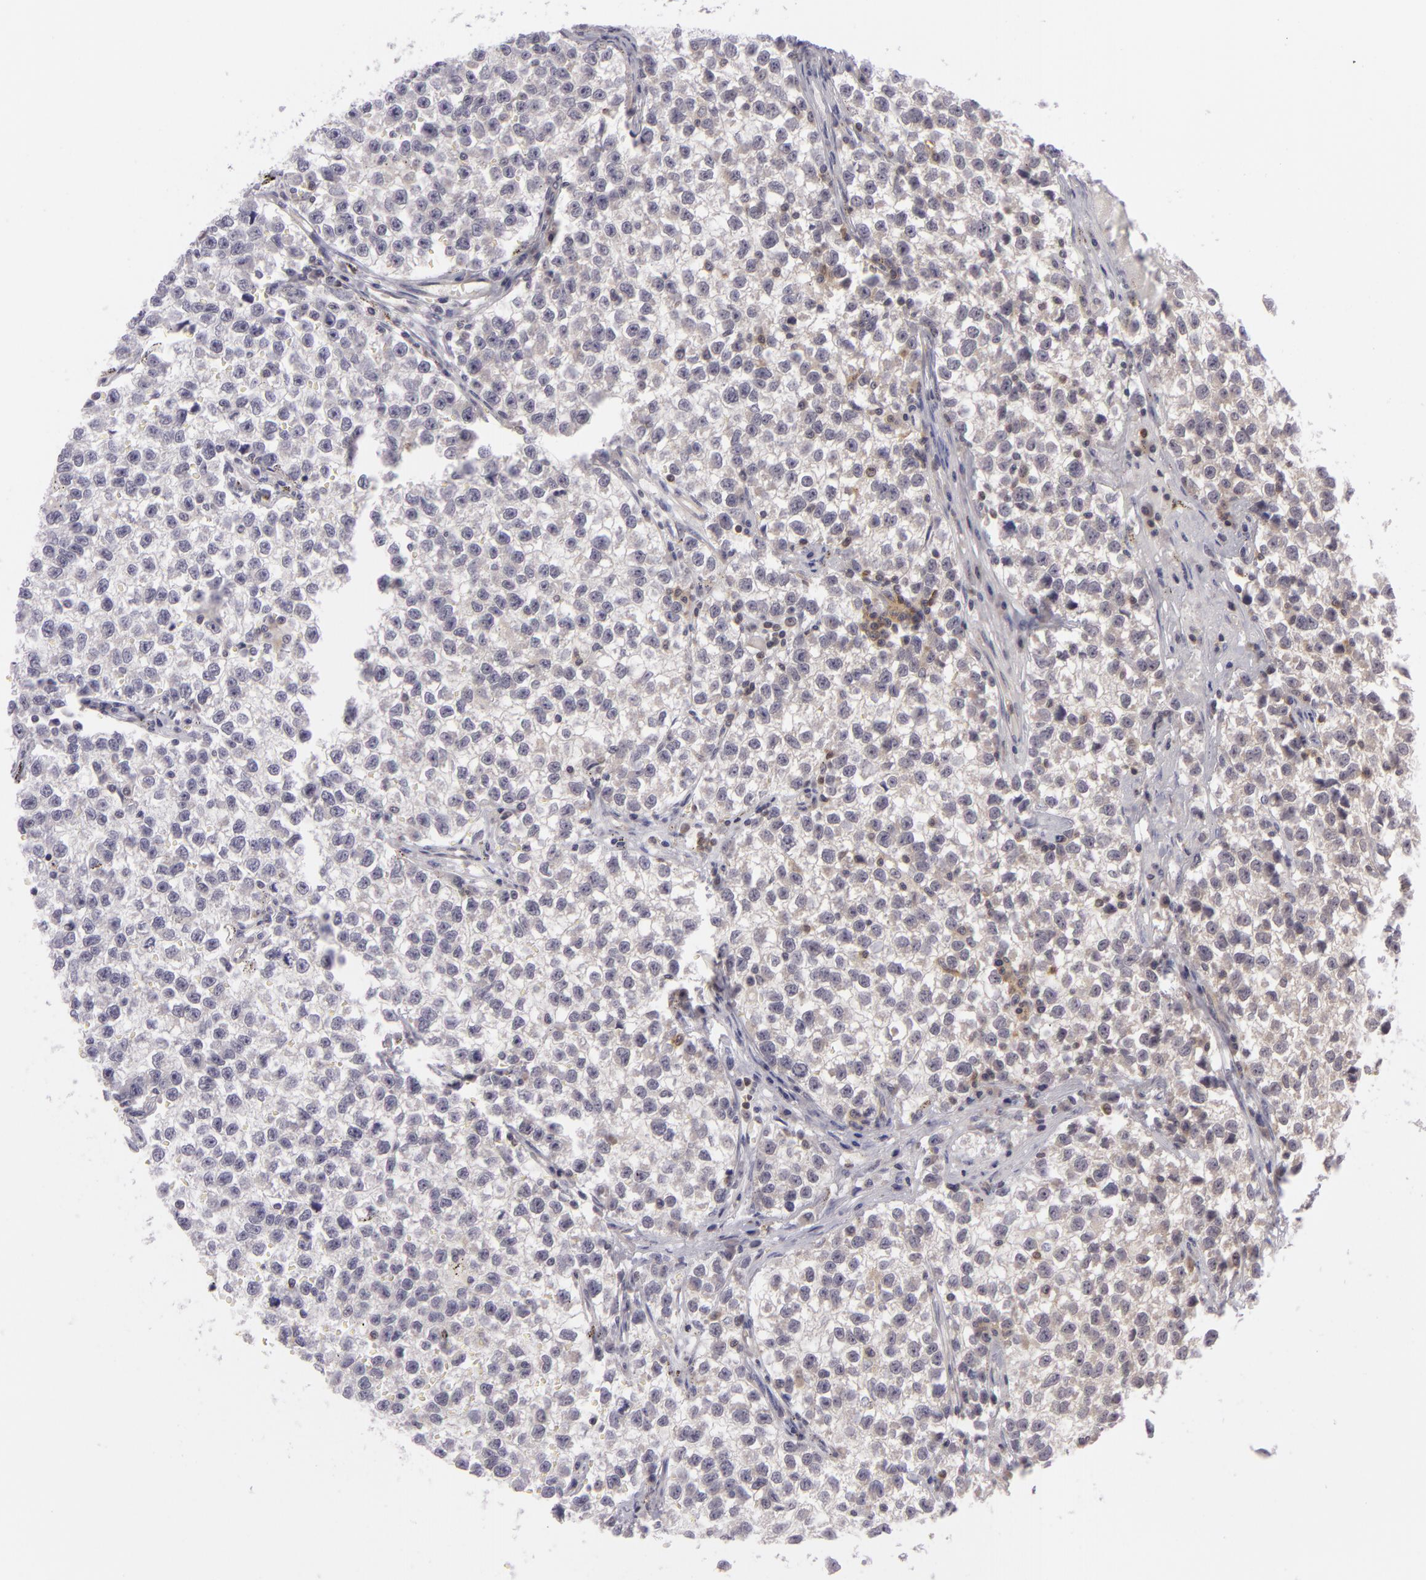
{"staining": {"intensity": "weak", "quantity": "<25%", "location": "cytoplasmic/membranous"}, "tissue": "testis cancer", "cell_type": "Tumor cells", "image_type": "cancer", "snomed": [{"axis": "morphology", "description": "Seminoma, NOS"}, {"axis": "topography", "description": "Testis"}], "caption": "Tumor cells show no significant protein staining in testis cancer (seminoma).", "gene": "BCL10", "patient": {"sex": "male", "age": 35}}